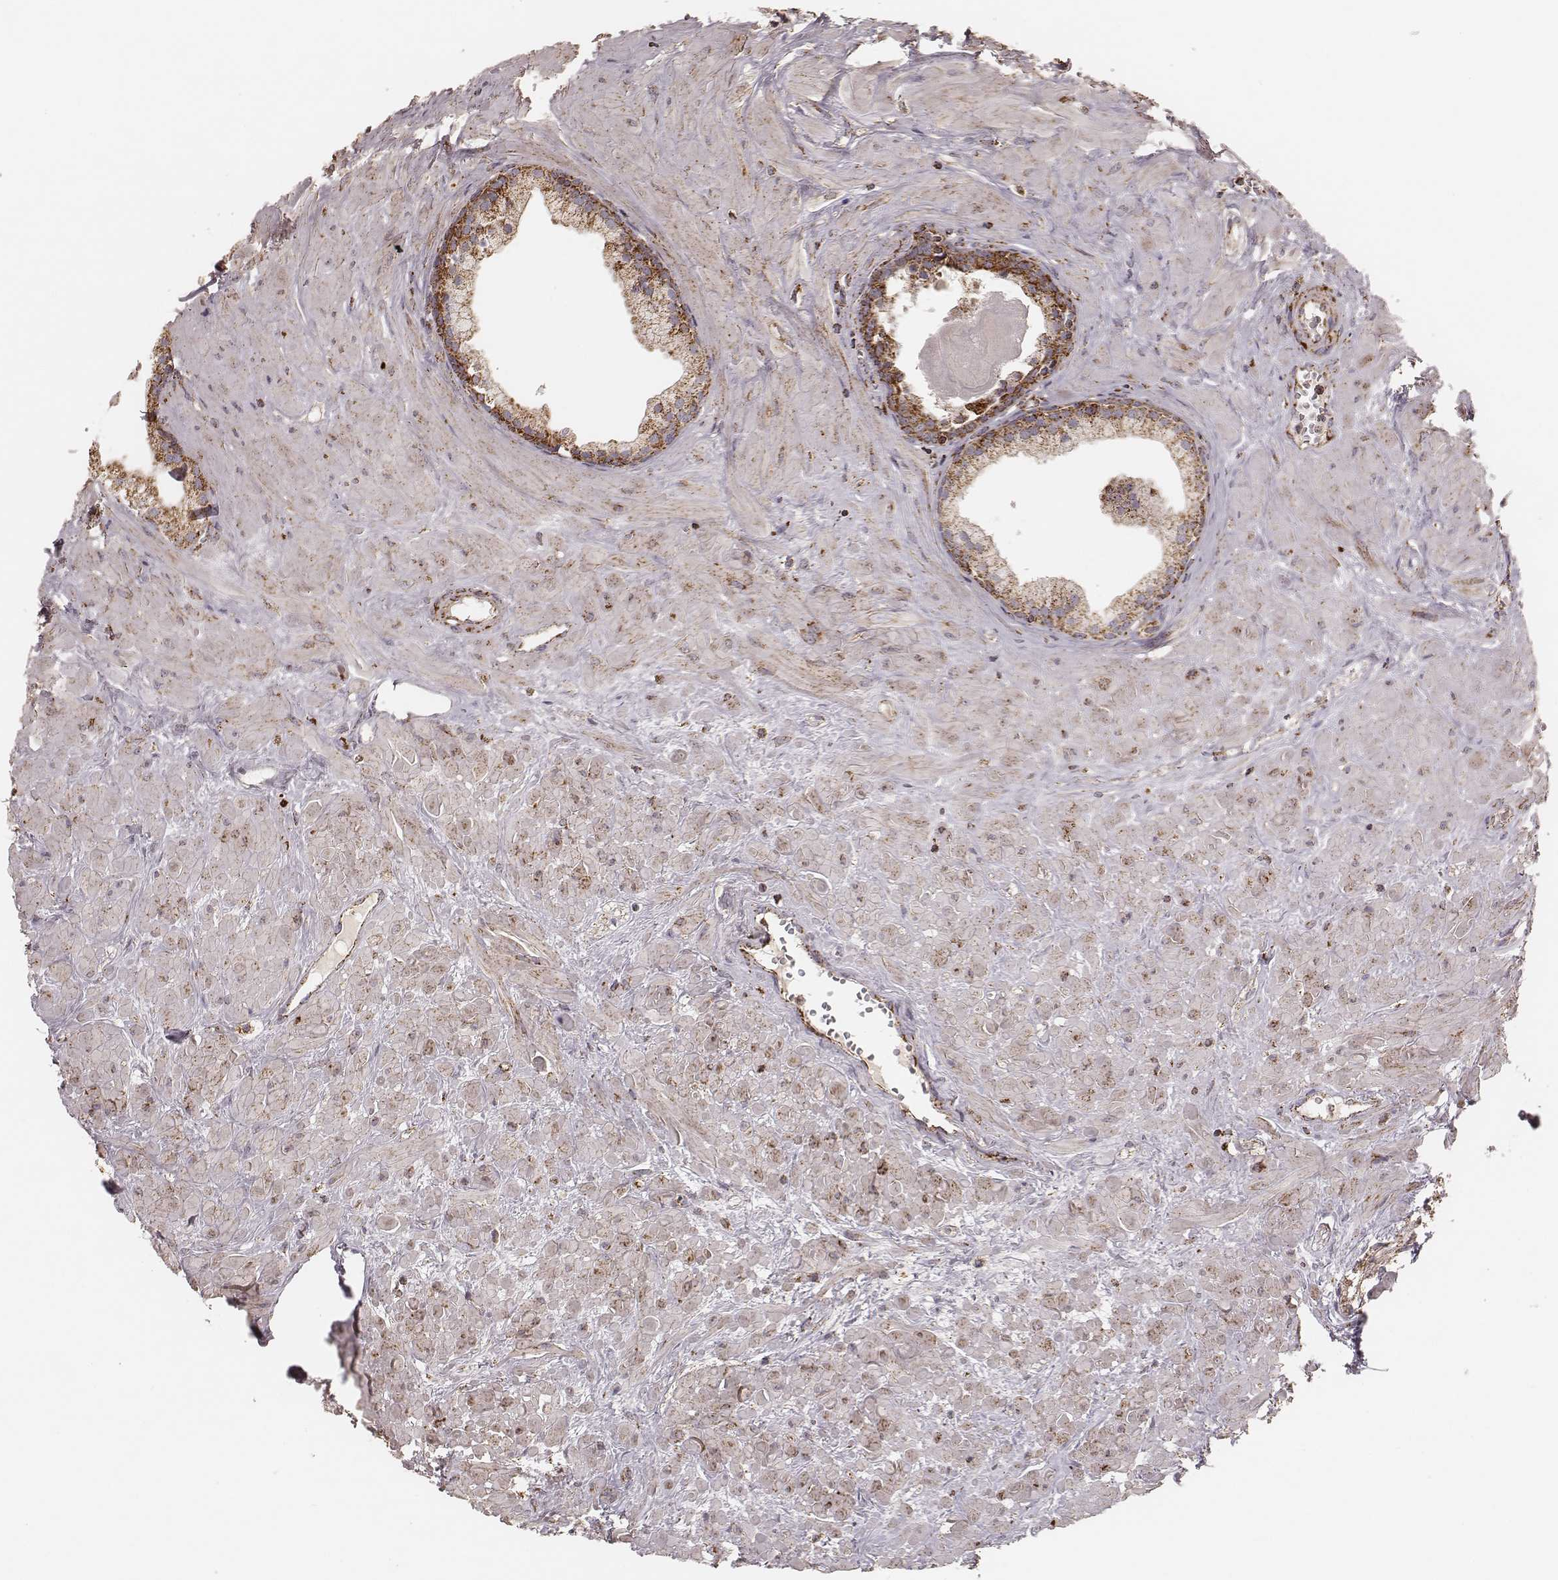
{"staining": {"intensity": "strong", "quantity": ">75%", "location": "cytoplasmic/membranous"}, "tissue": "prostate", "cell_type": "Glandular cells", "image_type": "normal", "snomed": [{"axis": "morphology", "description": "Normal tissue, NOS"}, {"axis": "topography", "description": "Prostate"}], "caption": "This is an image of IHC staining of unremarkable prostate, which shows strong staining in the cytoplasmic/membranous of glandular cells.", "gene": "CS", "patient": {"sex": "male", "age": 48}}